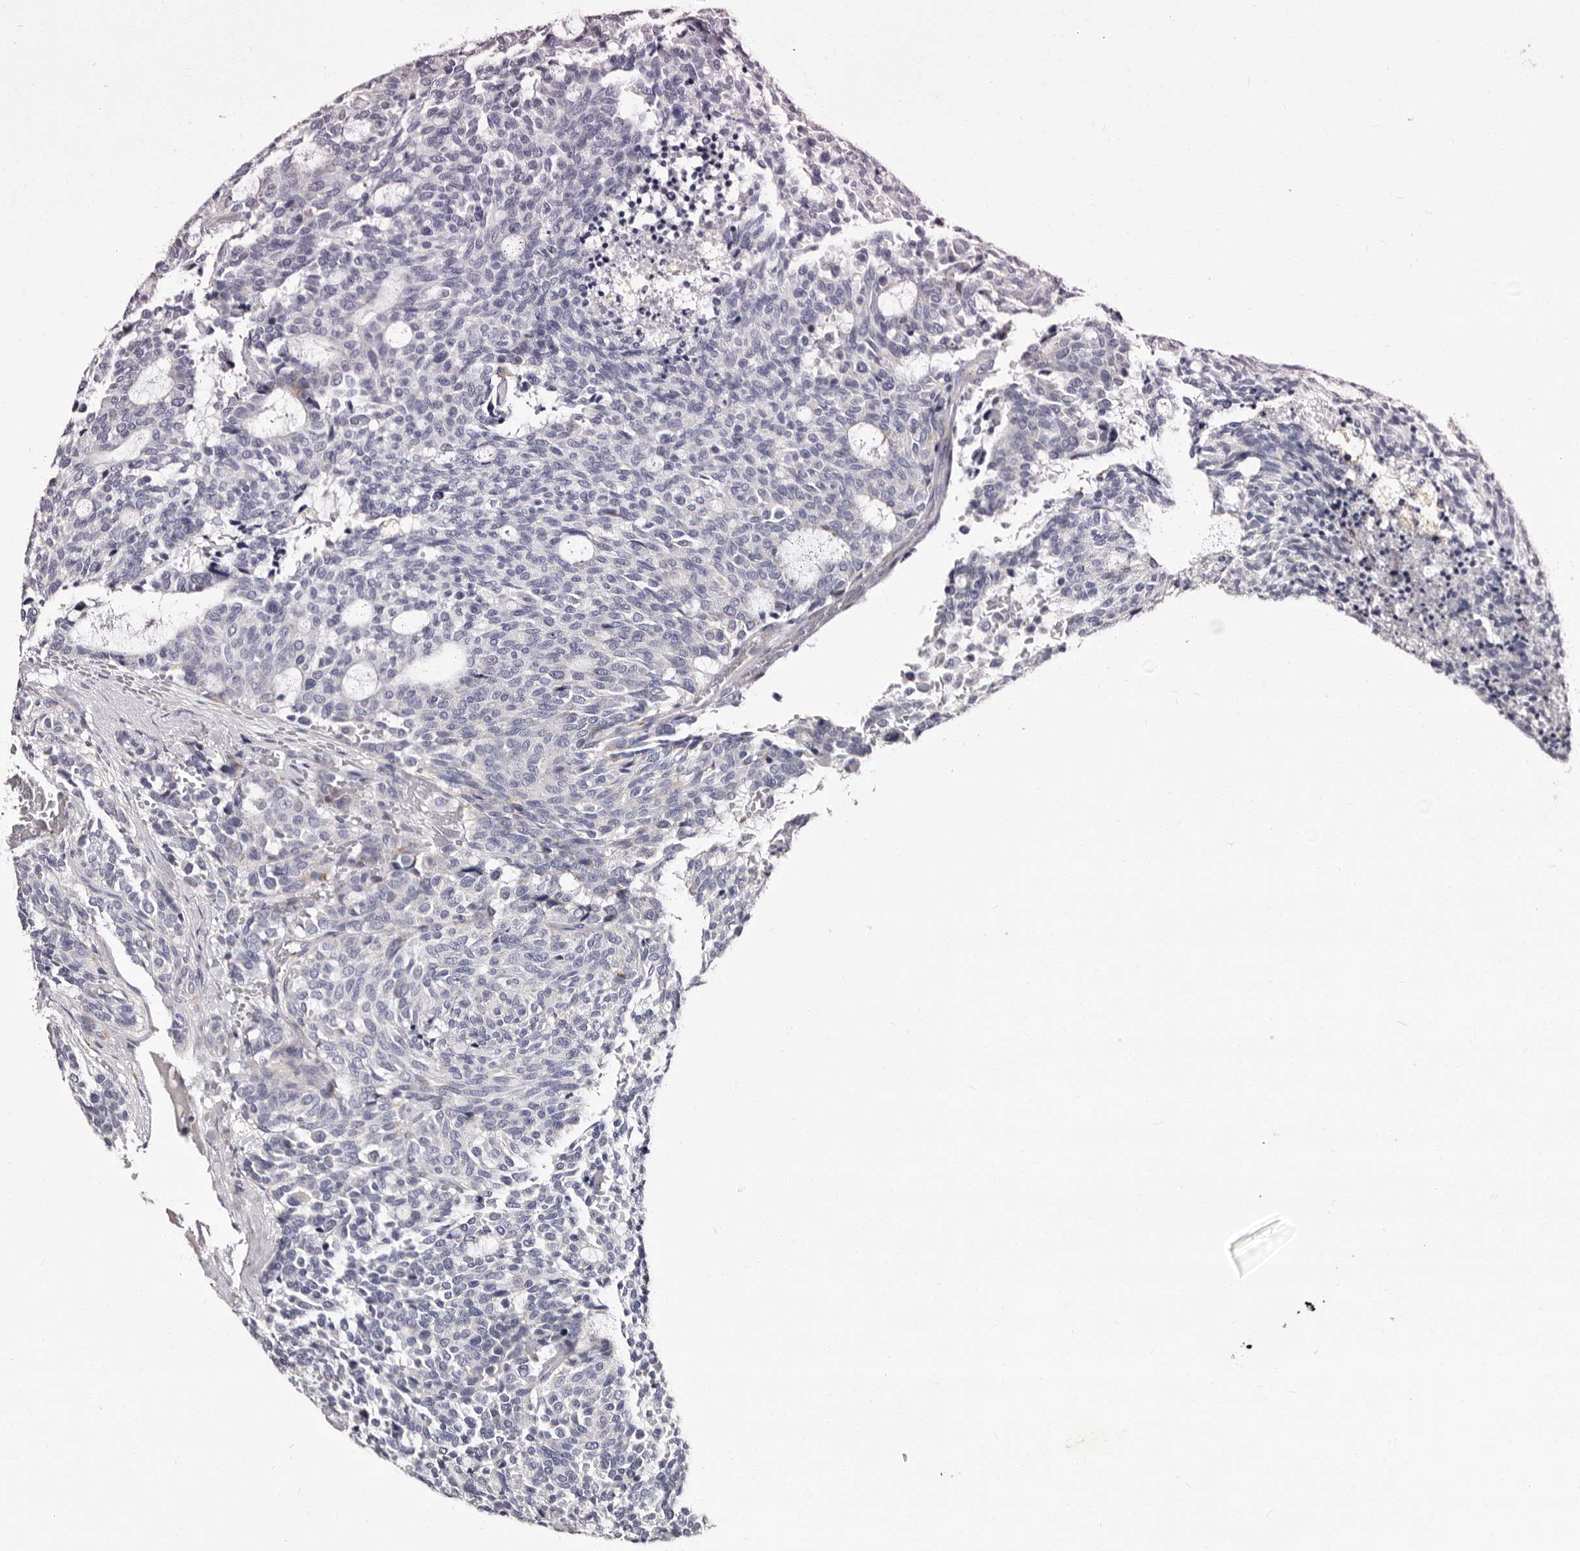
{"staining": {"intensity": "negative", "quantity": "none", "location": "none"}, "tissue": "carcinoid", "cell_type": "Tumor cells", "image_type": "cancer", "snomed": [{"axis": "morphology", "description": "Carcinoid, malignant, NOS"}, {"axis": "topography", "description": "Pancreas"}], "caption": "Protein analysis of carcinoid exhibits no significant positivity in tumor cells.", "gene": "AUNIP", "patient": {"sex": "female", "age": 54}}